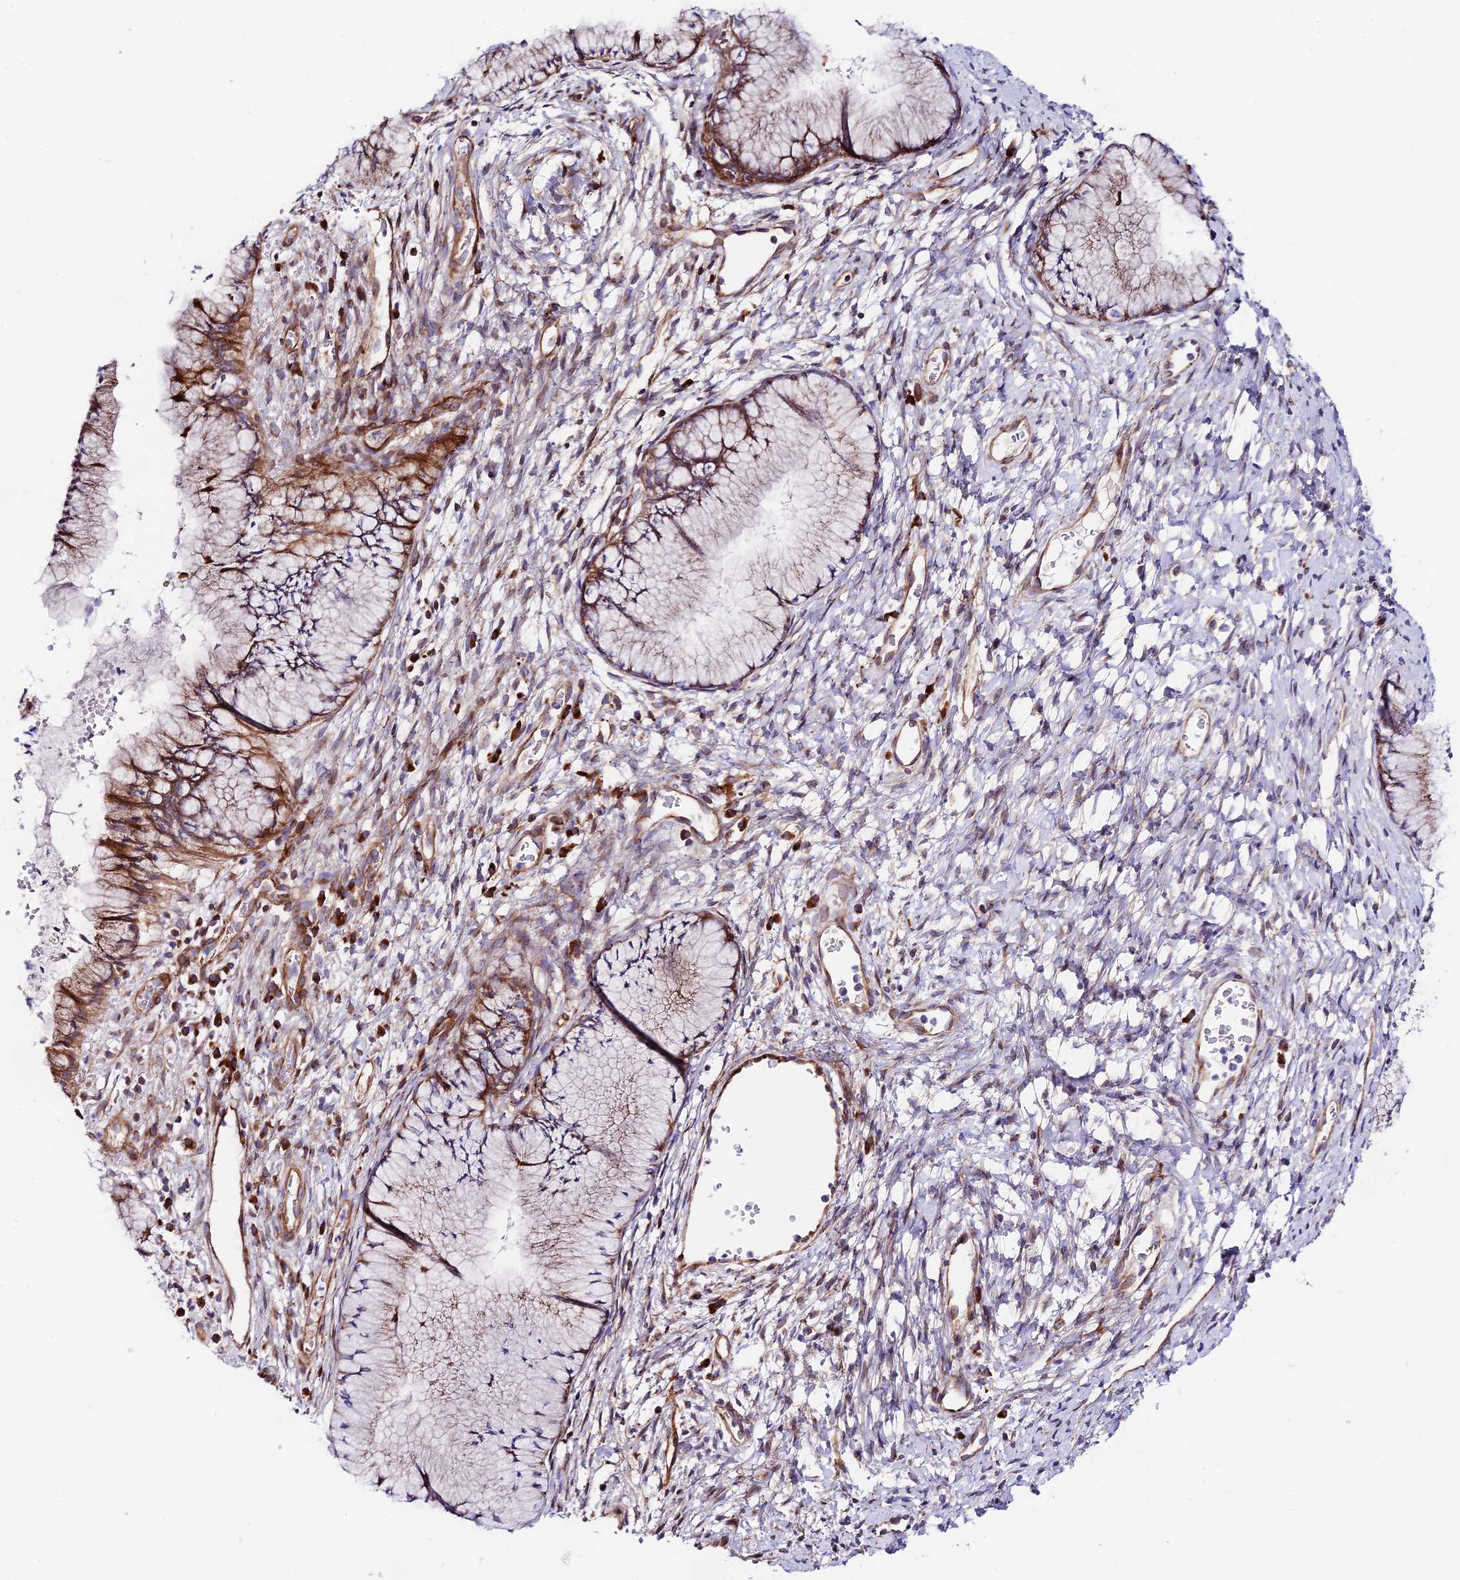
{"staining": {"intensity": "strong", "quantity": "25%-75%", "location": "cytoplasmic/membranous"}, "tissue": "cervix", "cell_type": "Glandular cells", "image_type": "normal", "snomed": [{"axis": "morphology", "description": "Normal tissue, NOS"}, {"axis": "topography", "description": "Cervix"}], "caption": "High-power microscopy captured an immunohistochemistry image of unremarkable cervix, revealing strong cytoplasmic/membranous staining in about 25%-75% of glandular cells.", "gene": "VPS13C", "patient": {"sex": "female", "age": 42}}